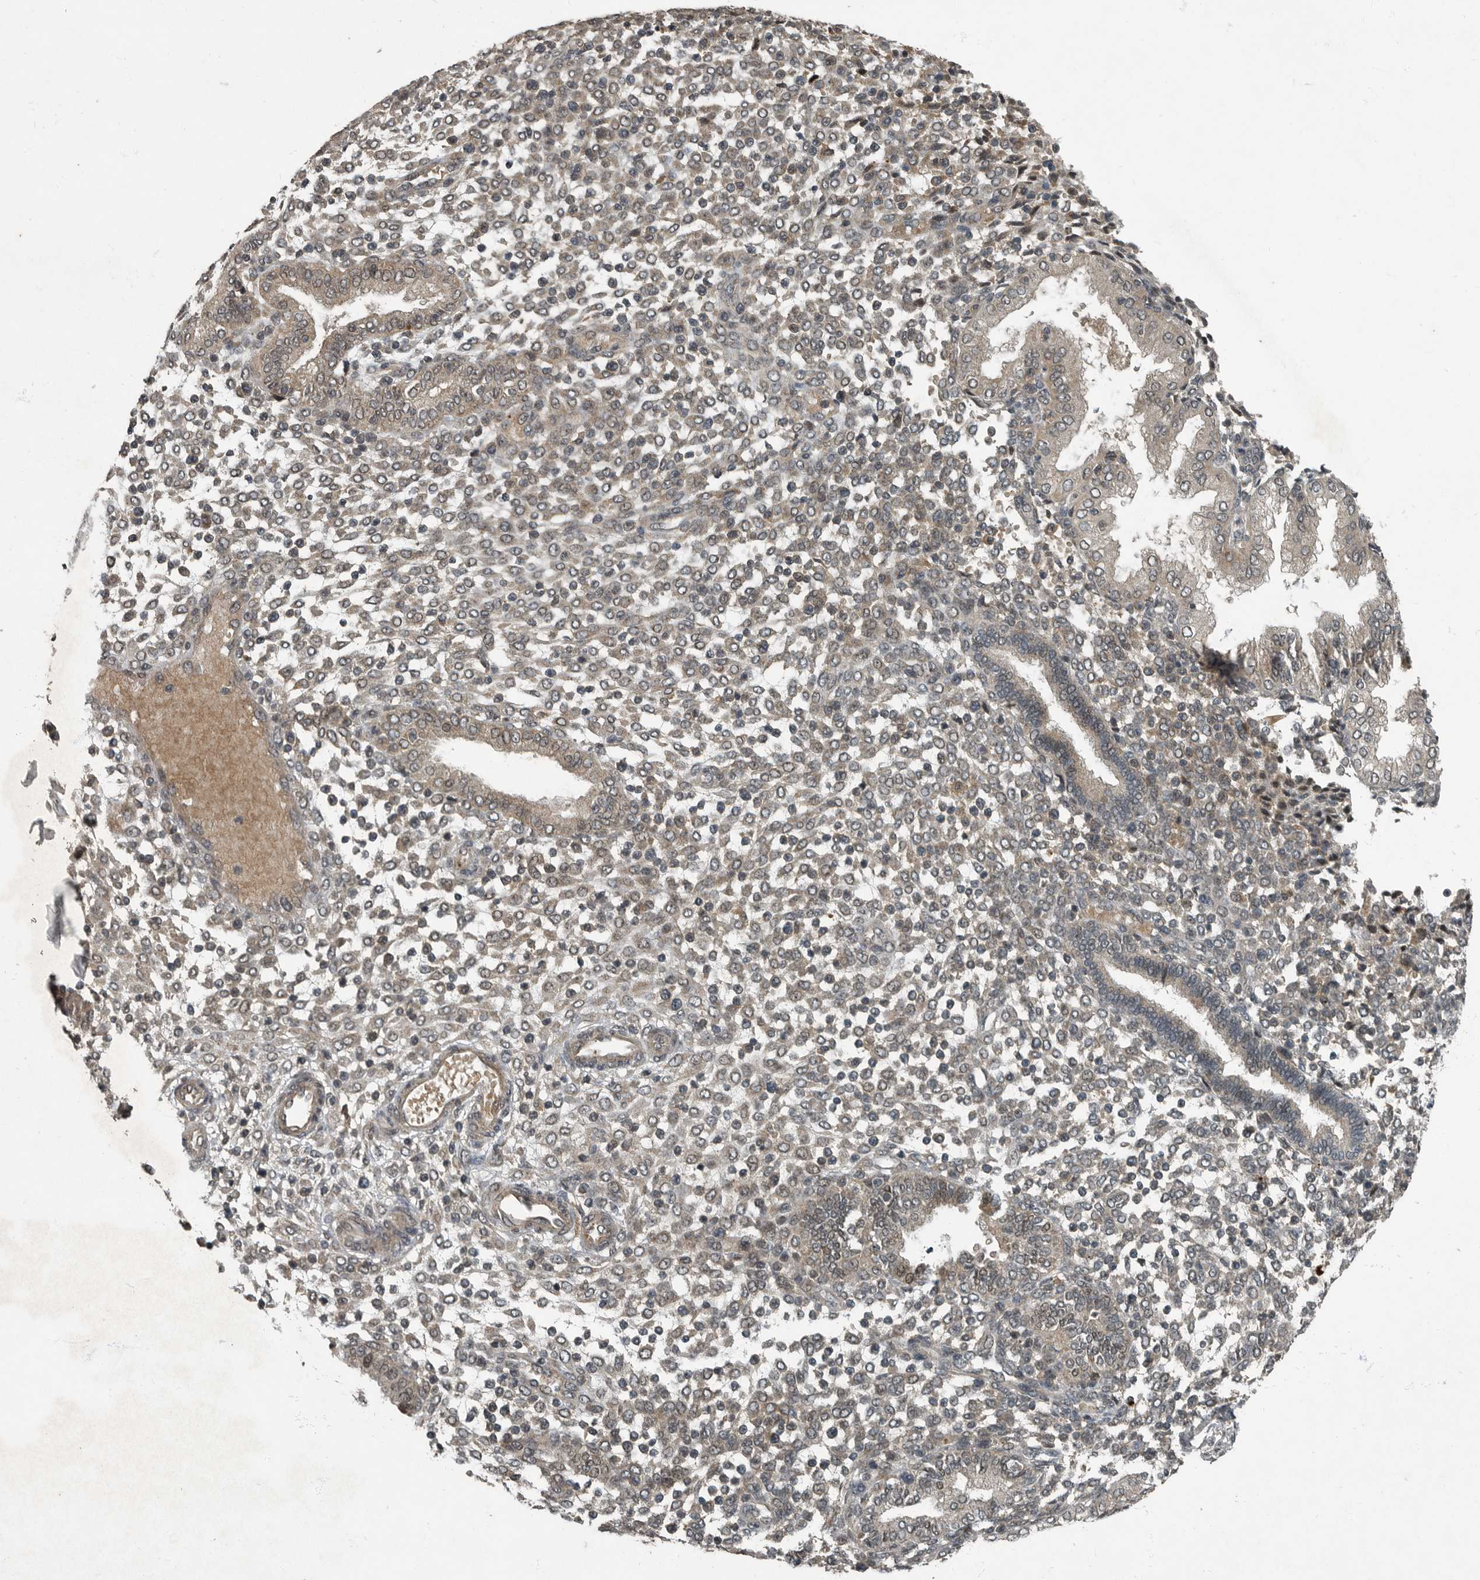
{"staining": {"intensity": "weak", "quantity": "25%-75%", "location": "cytoplasmic/membranous"}, "tissue": "endometrium", "cell_type": "Cells in endometrial stroma", "image_type": "normal", "snomed": [{"axis": "morphology", "description": "Normal tissue, NOS"}, {"axis": "topography", "description": "Endometrium"}], "caption": "Protein expression analysis of normal human endometrium reveals weak cytoplasmic/membranous expression in about 25%-75% of cells in endometrial stroma. Nuclei are stained in blue.", "gene": "FOXO1", "patient": {"sex": "female", "age": 53}}